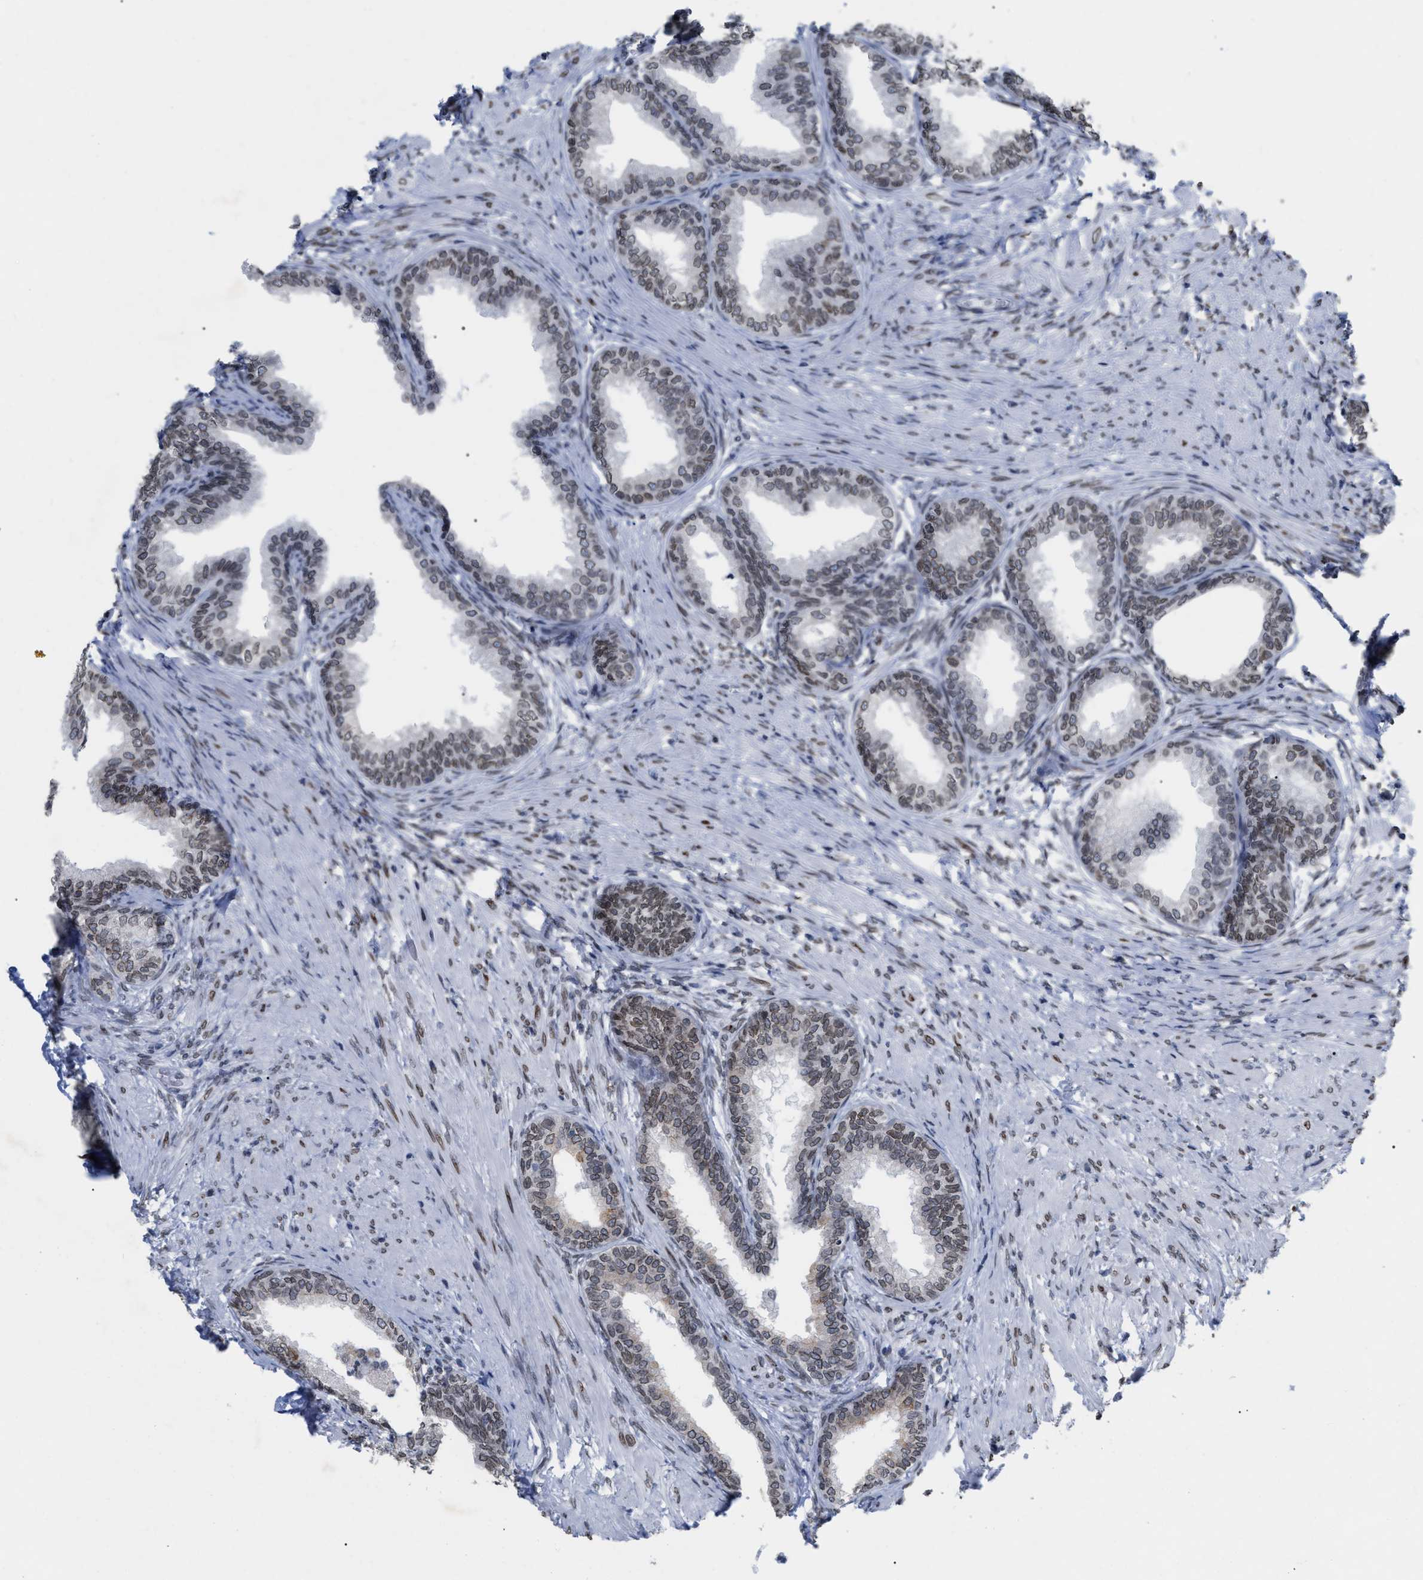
{"staining": {"intensity": "moderate", "quantity": "25%-75%", "location": "cytoplasmic/membranous,nuclear"}, "tissue": "prostate", "cell_type": "Glandular cells", "image_type": "normal", "snomed": [{"axis": "morphology", "description": "Normal tissue, NOS"}, {"axis": "topography", "description": "Prostate"}], "caption": "Immunohistochemistry (DAB) staining of unremarkable human prostate reveals moderate cytoplasmic/membranous,nuclear protein positivity in about 25%-75% of glandular cells.", "gene": "TPR", "patient": {"sex": "male", "age": 76}}